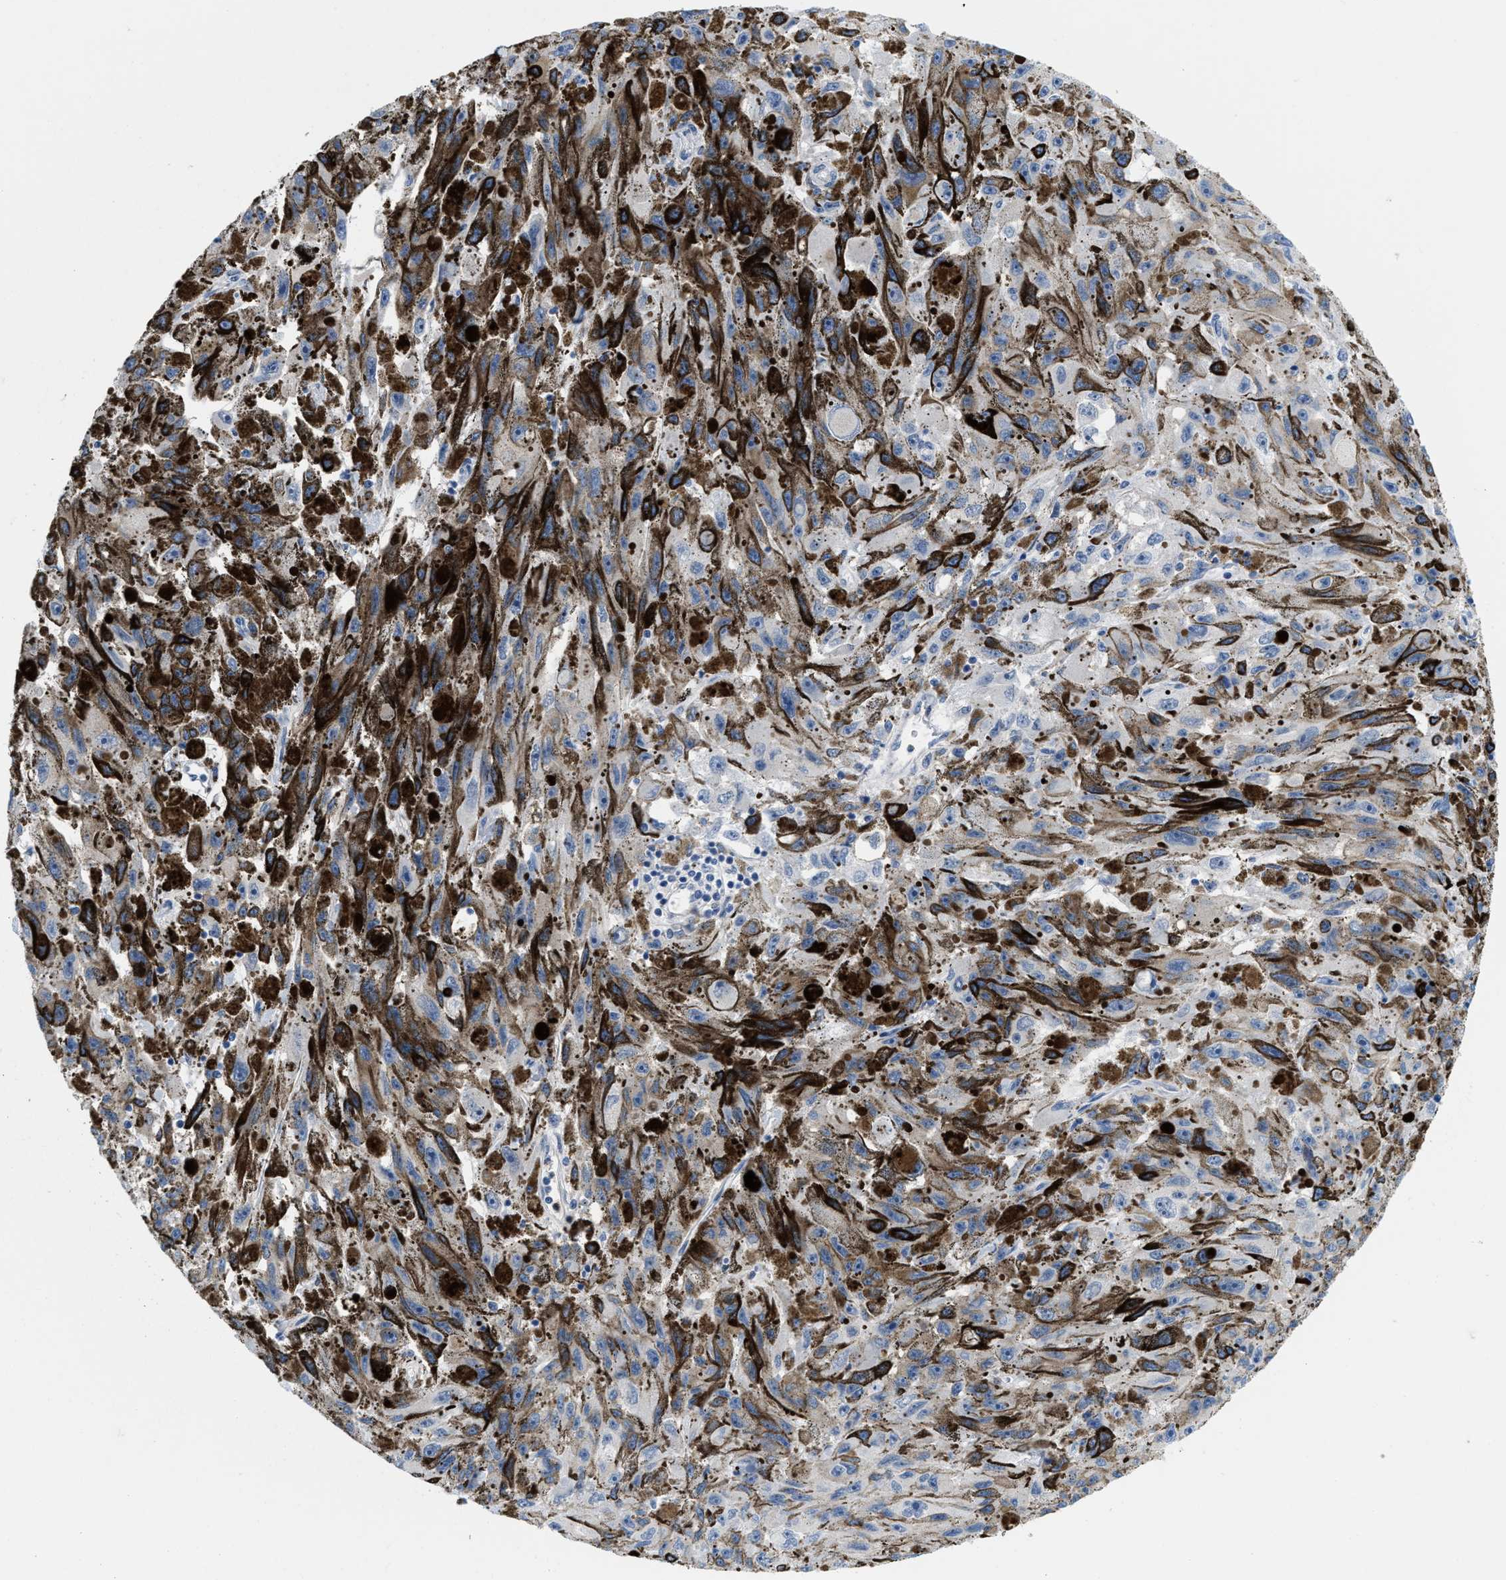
{"staining": {"intensity": "weak", "quantity": "<25%", "location": "cytoplasmic/membranous,nuclear"}, "tissue": "melanoma", "cell_type": "Tumor cells", "image_type": "cancer", "snomed": [{"axis": "morphology", "description": "Malignant melanoma, NOS"}, {"axis": "topography", "description": "Skin"}], "caption": "Protein analysis of melanoma displays no significant positivity in tumor cells. The staining is performed using DAB brown chromogen with nuclei counter-stained in using hematoxylin.", "gene": "NFIX", "patient": {"sex": "female", "age": 104}}